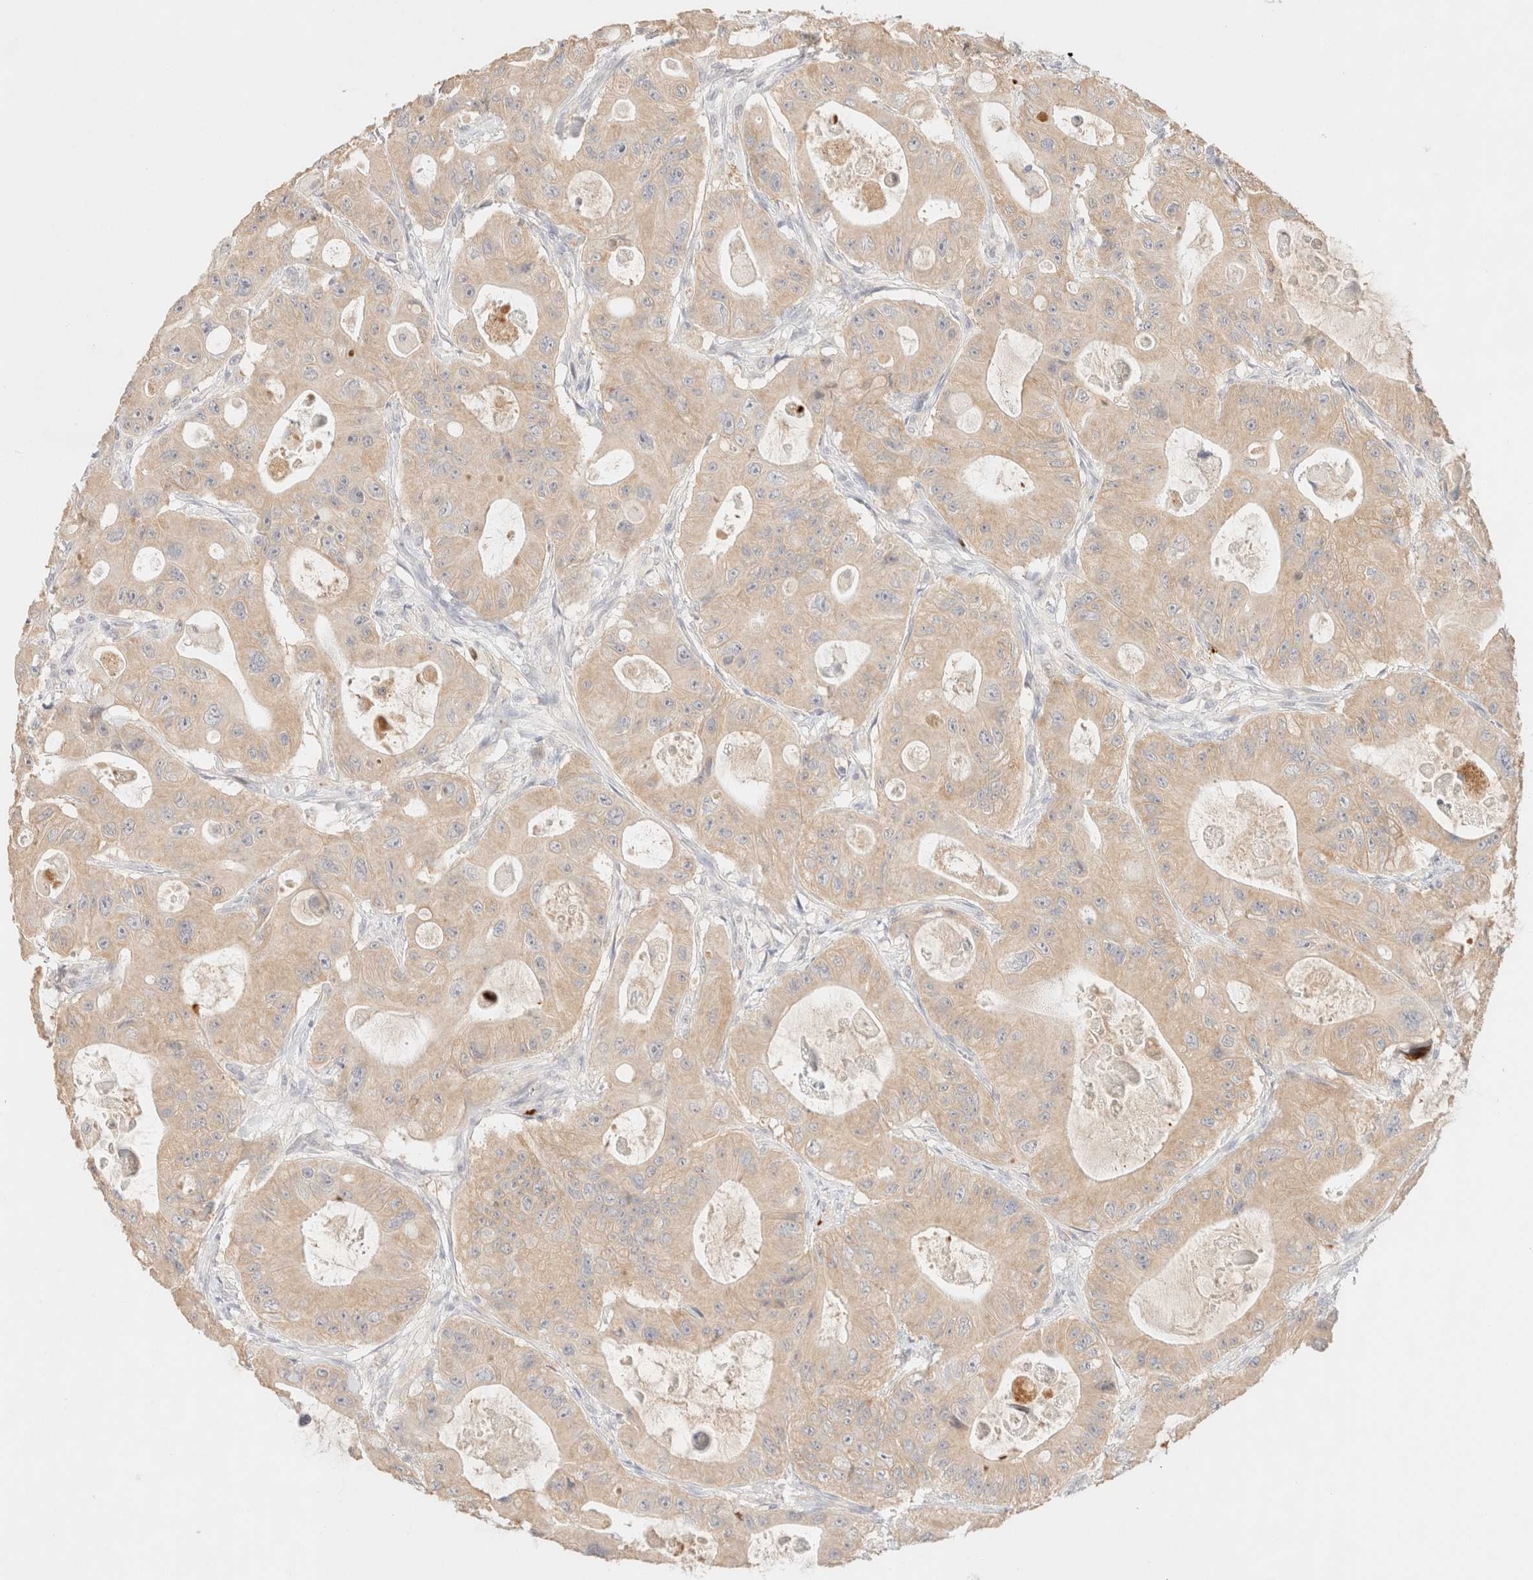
{"staining": {"intensity": "weak", "quantity": ">75%", "location": "cytoplasmic/membranous"}, "tissue": "colorectal cancer", "cell_type": "Tumor cells", "image_type": "cancer", "snomed": [{"axis": "morphology", "description": "Adenocarcinoma, NOS"}, {"axis": "topography", "description": "Colon"}], "caption": "Protein expression analysis of colorectal cancer displays weak cytoplasmic/membranous expression in about >75% of tumor cells.", "gene": "SNTB1", "patient": {"sex": "female", "age": 46}}